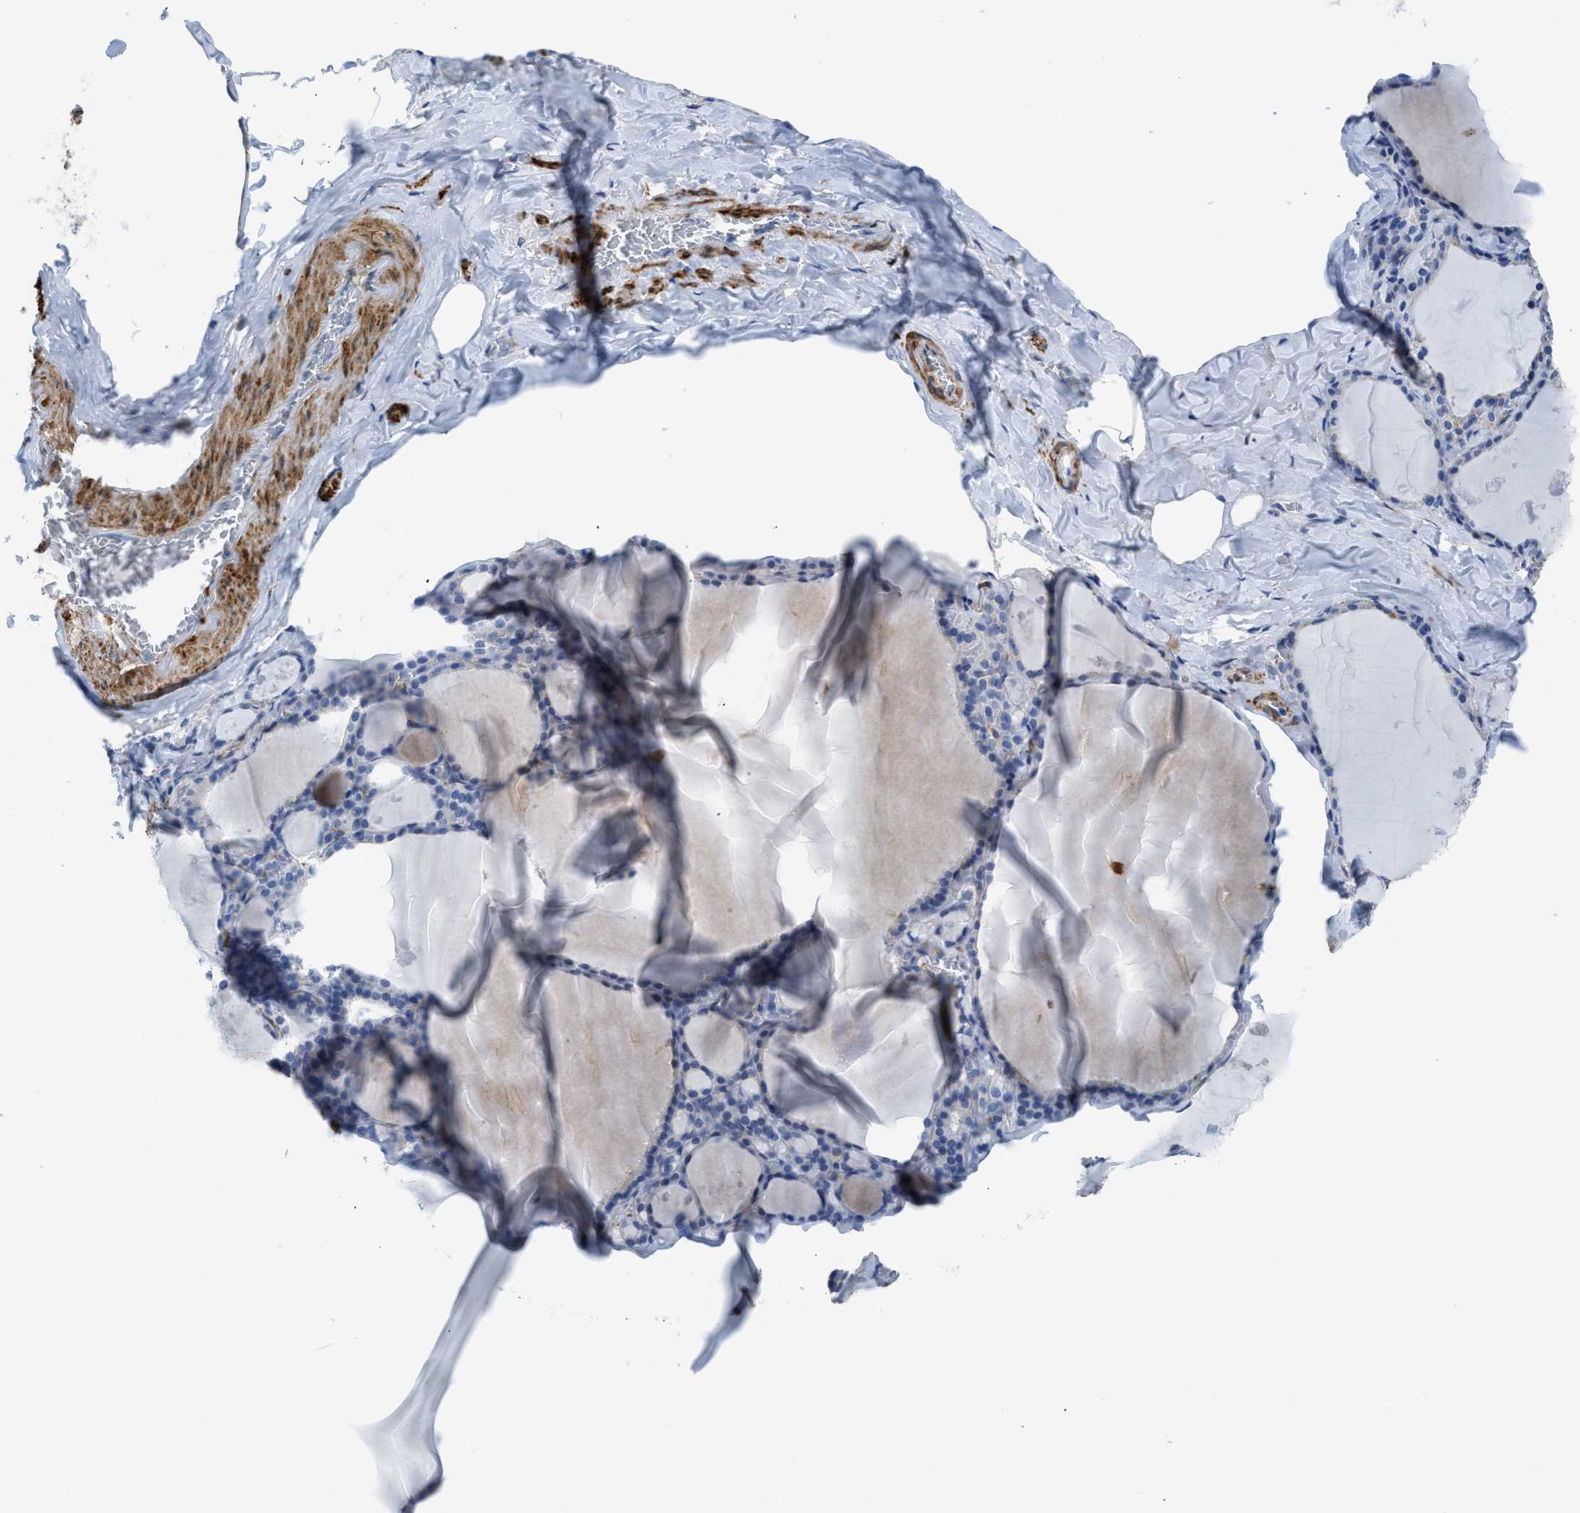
{"staining": {"intensity": "negative", "quantity": "none", "location": "none"}, "tissue": "thyroid gland", "cell_type": "Glandular cells", "image_type": "normal", "snomed": [{"axis": "morphology", "description": "Normal tissue, NOS"}, {"axis": "topography", "description": "Thyroid gland"}], "caption": "Immunohistochemical staining of normal thyroid gland demonstrates no significant positivity in glandular cells. (Immunohistochemistry, brightfield microscopy, high magnification).", "gene": "ZSWIM5", "patient": {"sex": "male", "age": 56}}